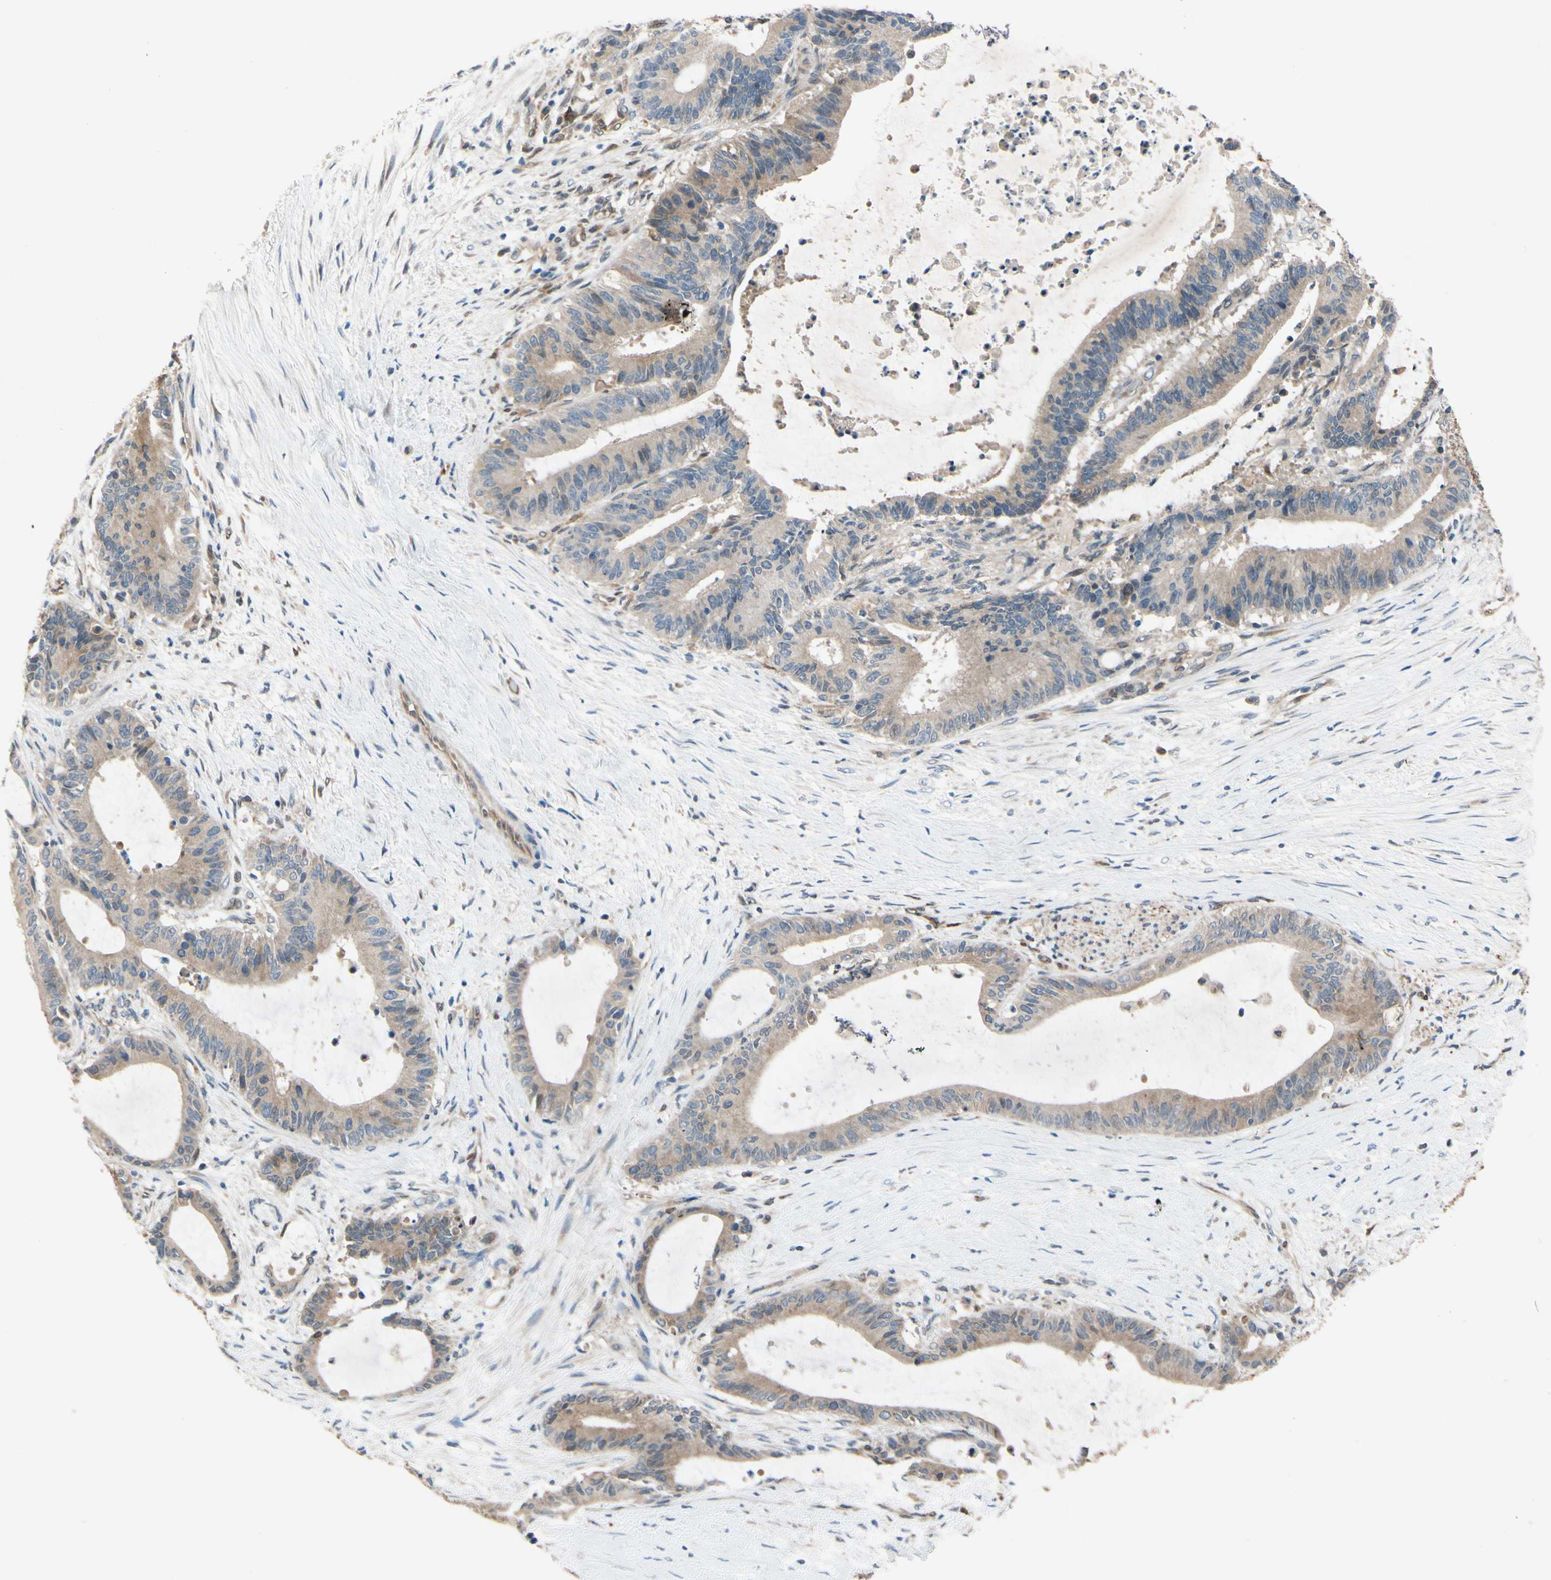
{"staining": {"intensity": "weak", "quantity": ">75%", "location": "cytoplasmic/membranous"}, "tissue": "liver cancer", "cell_type": "Tumor cells", "image_type": "cancer", "snomed": [{"axis": "morphology", "description": "Cholangiocarcinoma"}, {"axis": "topography", "description": "Liver"}], "caption": "Liver cholangiocarcinoma tissue shows weak cytoplasmic/membranous staining in approximately >75% of tumor cells, visualized by immunohistochemistry. The protein is shown in brown color, while the nuclei are stained blue.", "gene": "PRXL2A", "patient": {"sex": "female", "age": 73}}